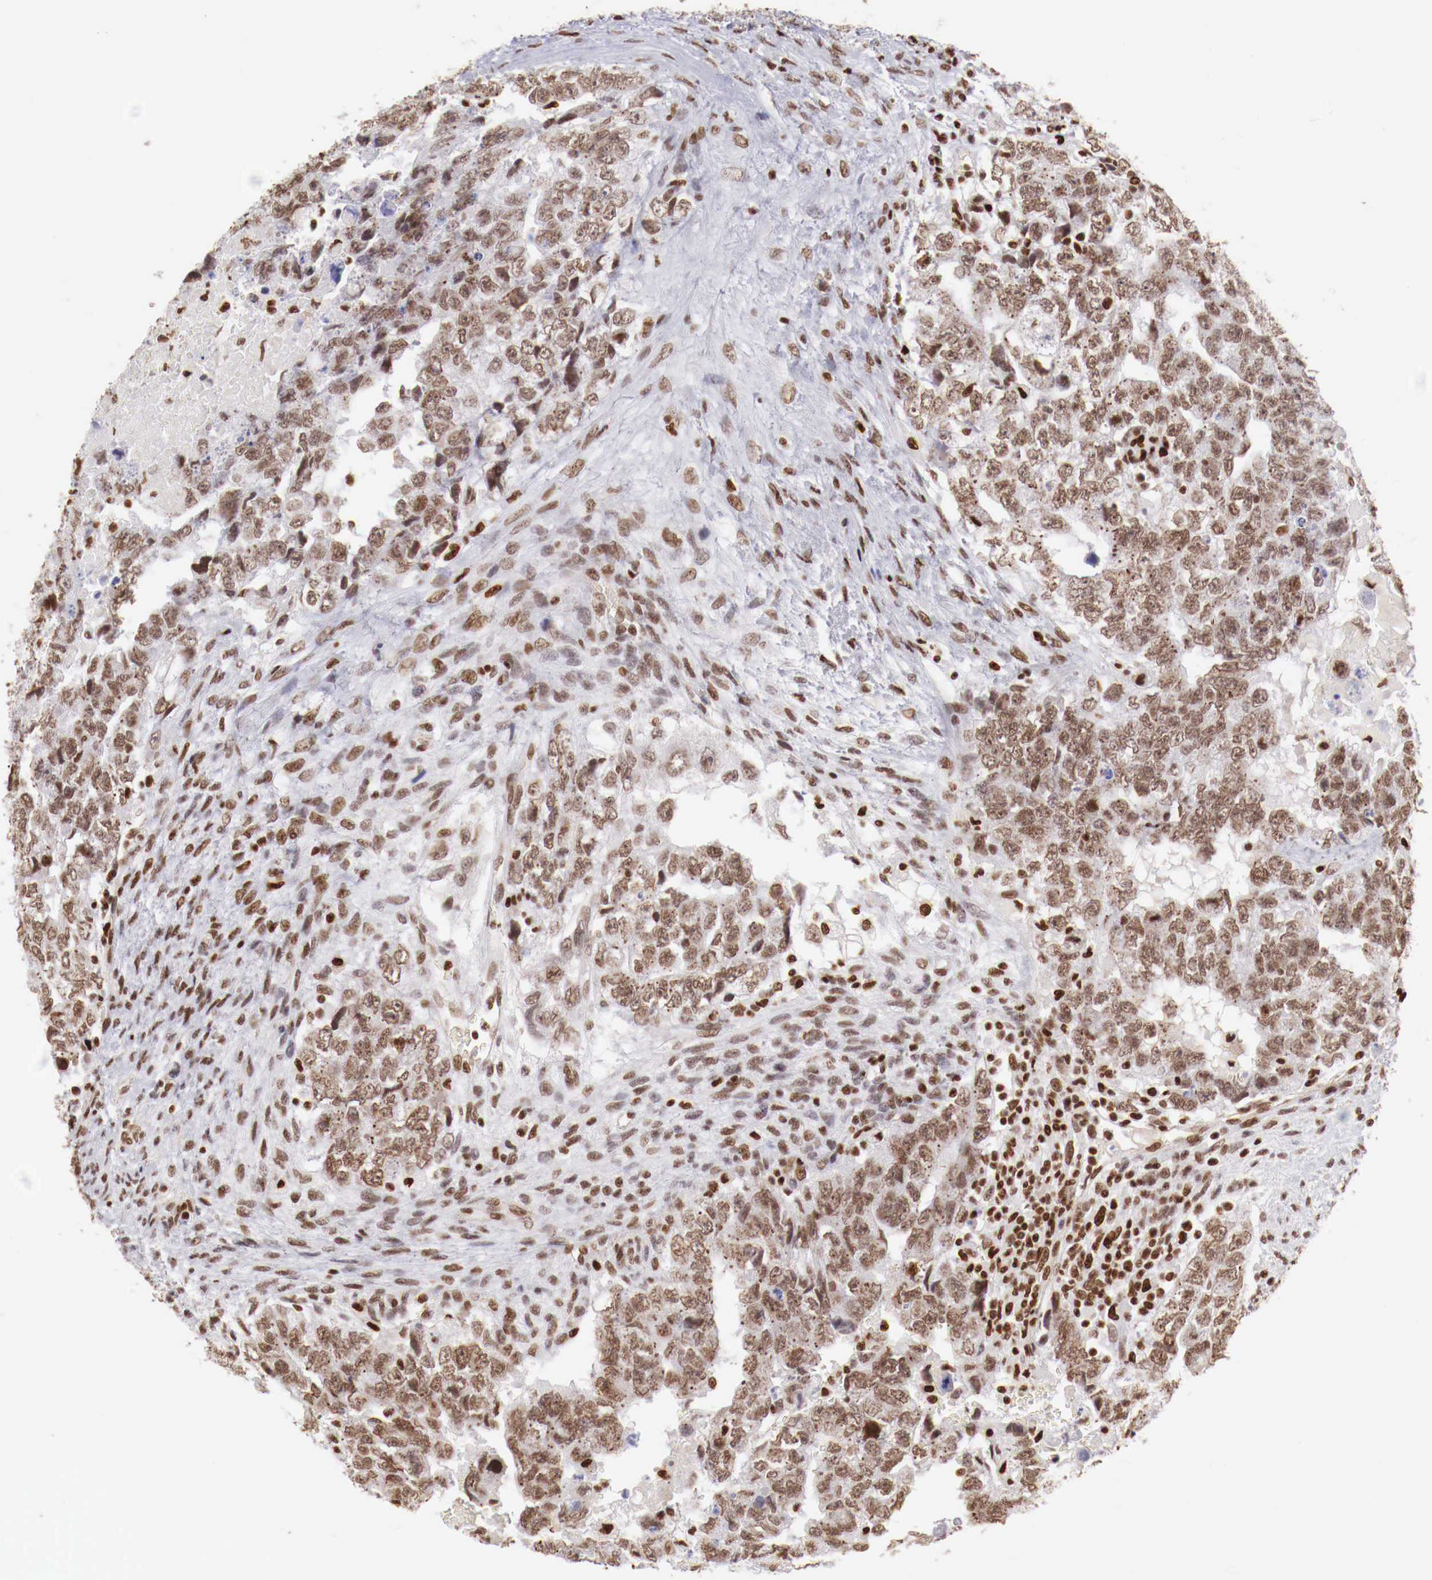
{"staining": {"intensity": "moderate", "quantity": ">75%", "location": "nuclear"}, "tissue": "testis cancer", "cell_type": "Tumor cells", "image_type": "cancer", "snomed": [{"axis": "morphology", "description": "Carcinoma, Embryonal, NOS"}, {"axis": "topography", "description": "Testis"}], "caption": "Protein expression analysis of human testis cancer reveals moderate nuclear staining in about >75% of tumor cells. The protein of interest is stained brown, and the nuclei are stained in blue (DAB (3,3'-diaminobenzidine) IHC with brightfield microscopy, high magnification).", "gene": "MAX", "patient": {"sex": "male", "age": 36}}